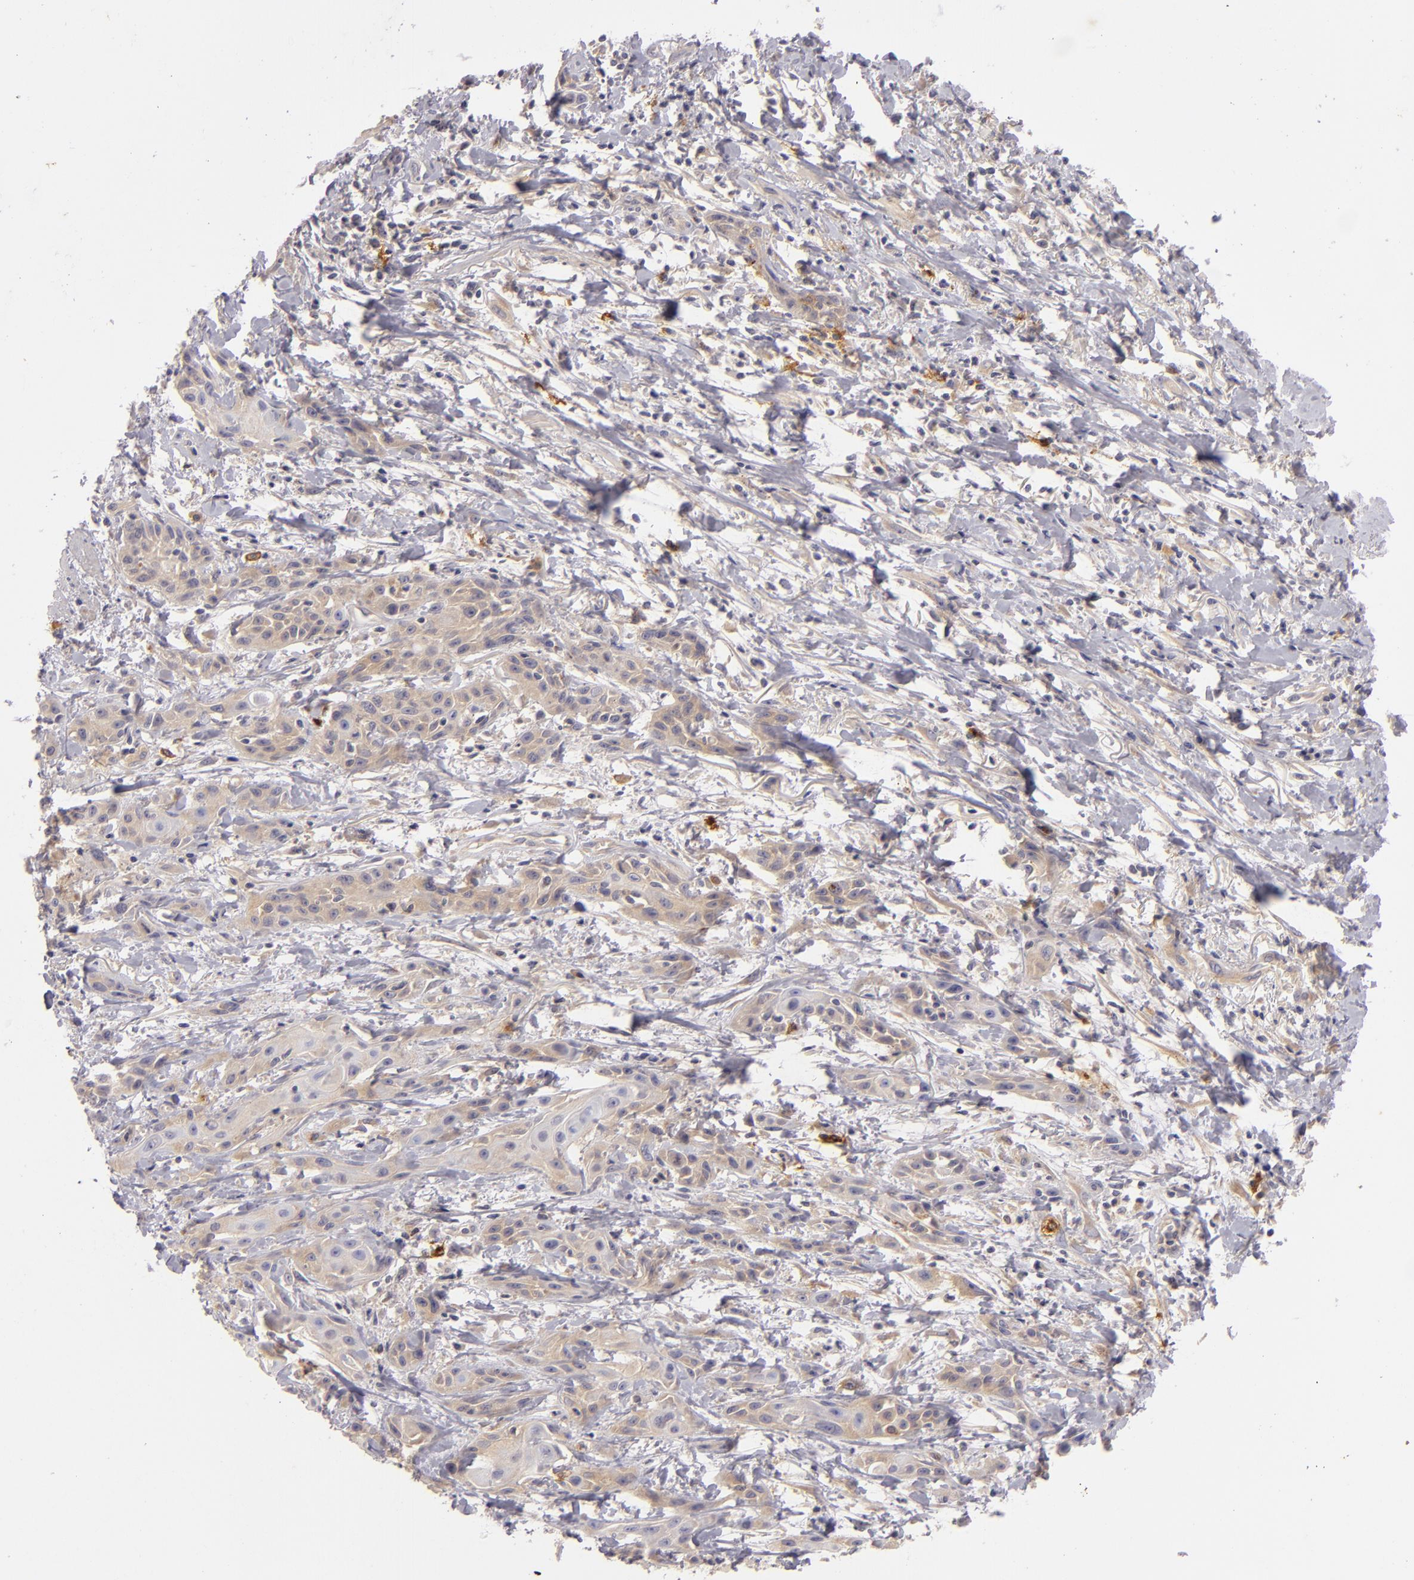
{"staining": {"intensity": "weak", "quantity": ">75%", "location": "cytoplasmic/membranous"}, "tissue": "skin cancer", "cell_type": "Tumor cells", "image_type": "cancer", "snomed": [{"axis": "morphology", "description": "Squamous cell carcinoma, NOS"}, {"axis": "topography", "description": "Skin"}, {"axis": "topography", "description": "Anal"}], "caption": "Protein analysis of skin cancer (squamous cell carcinoma) tissue demonstrates weak cytoplasmic/membranous staining in approximately >75% of tumor cells.", "gene": "CD83", "patient": {"sex": "male", "age": 64}}